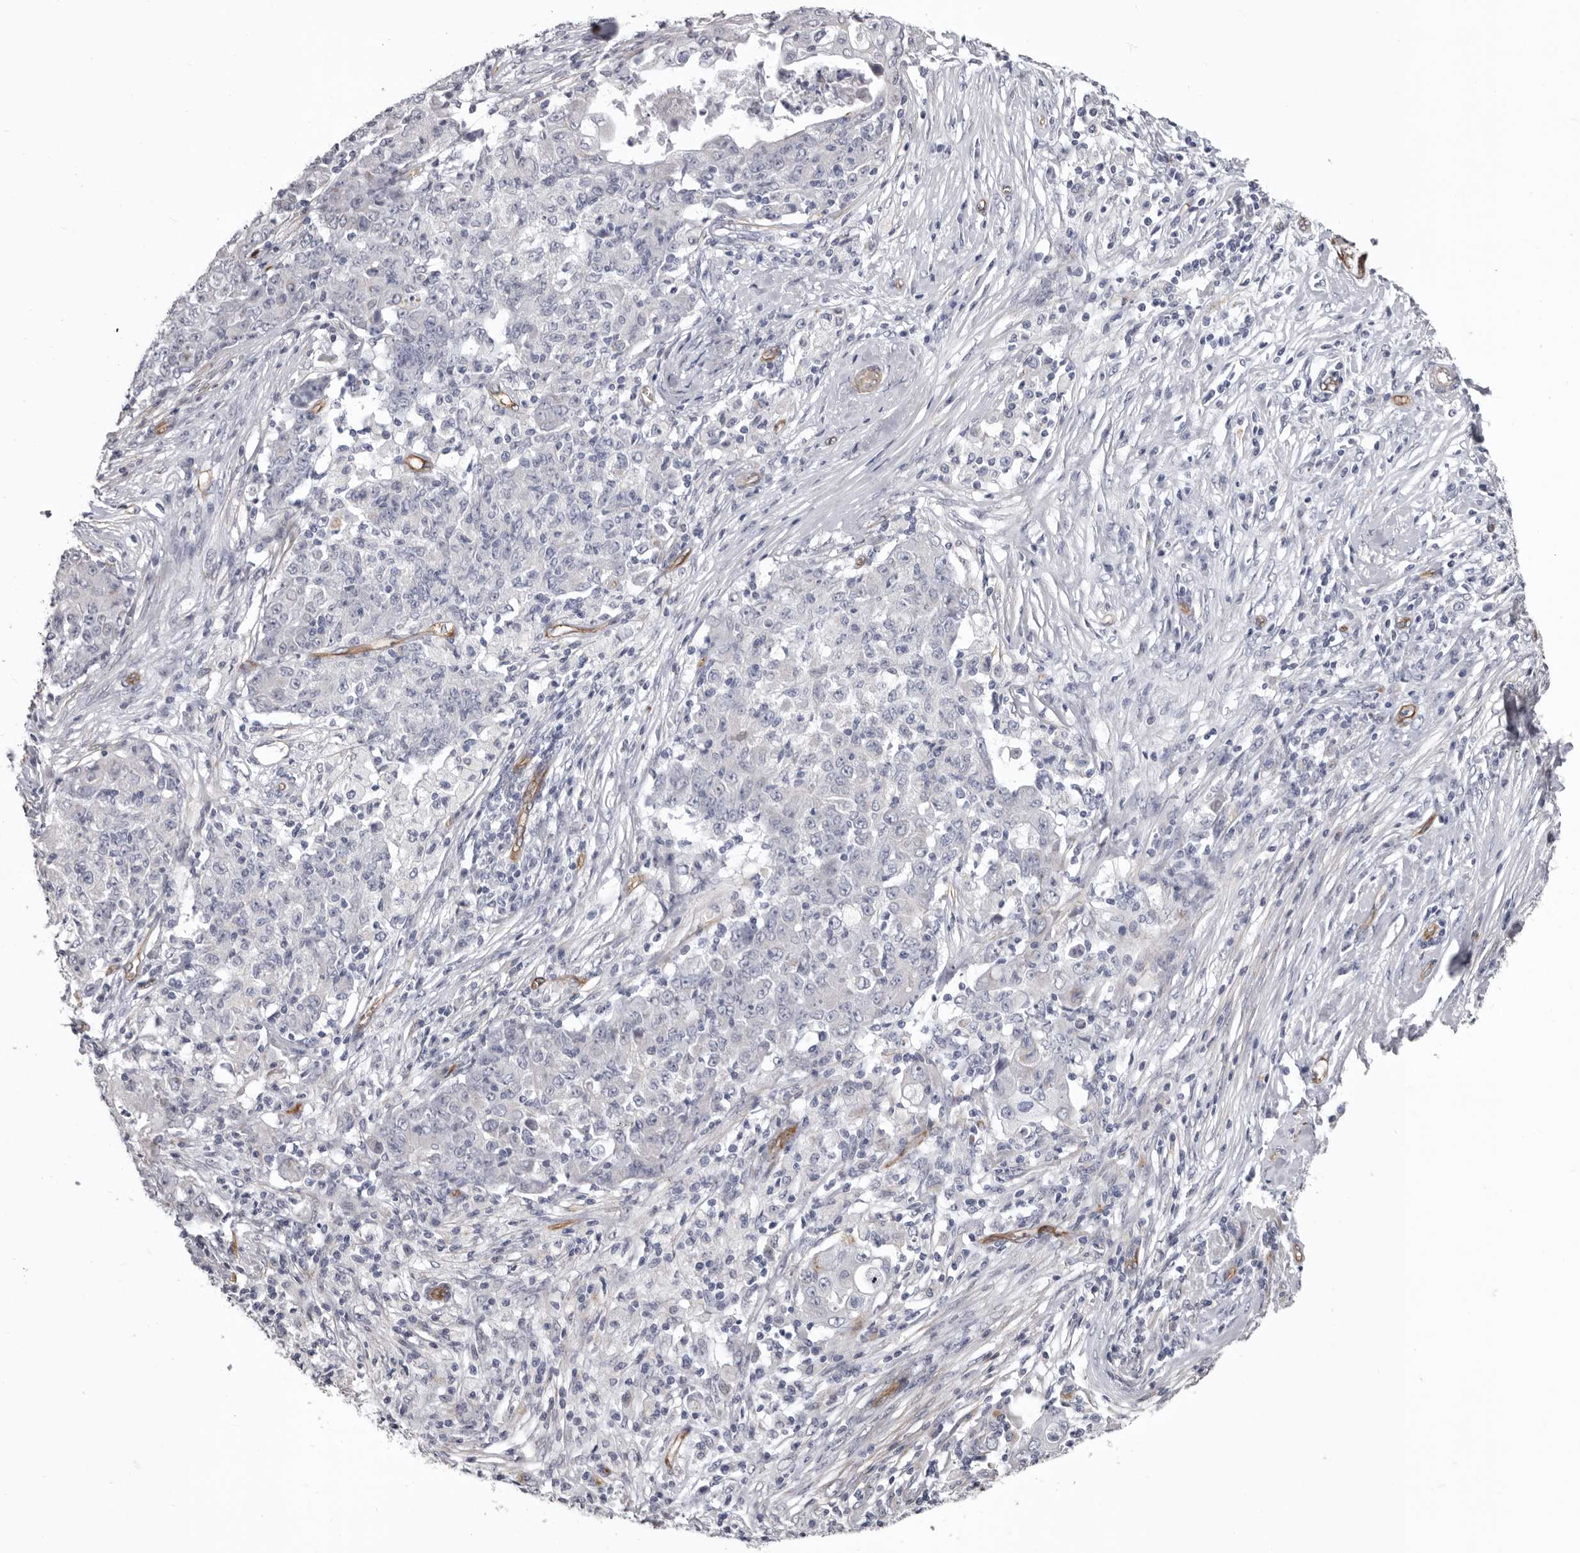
{"staining": {"intensity": "negative", "quantity": "none", "location": "none"}, "tissue": "ovarian cancer", "cell_type": "Tumor cells", "image_type": "cancer", "snomed": [{"axis": "morphology", "description": "Carcinoma, endometroid"}, {"axis": "topography", "description": "Ovary"}], "caption": "DAB (3,3'-diaminobenzidine) immunohistochemical staining of ovarian cancer reveals no significant expression in tumor cells.", "gene": "ADGRL4", "patient": {"sex": "female", "age": 42}}